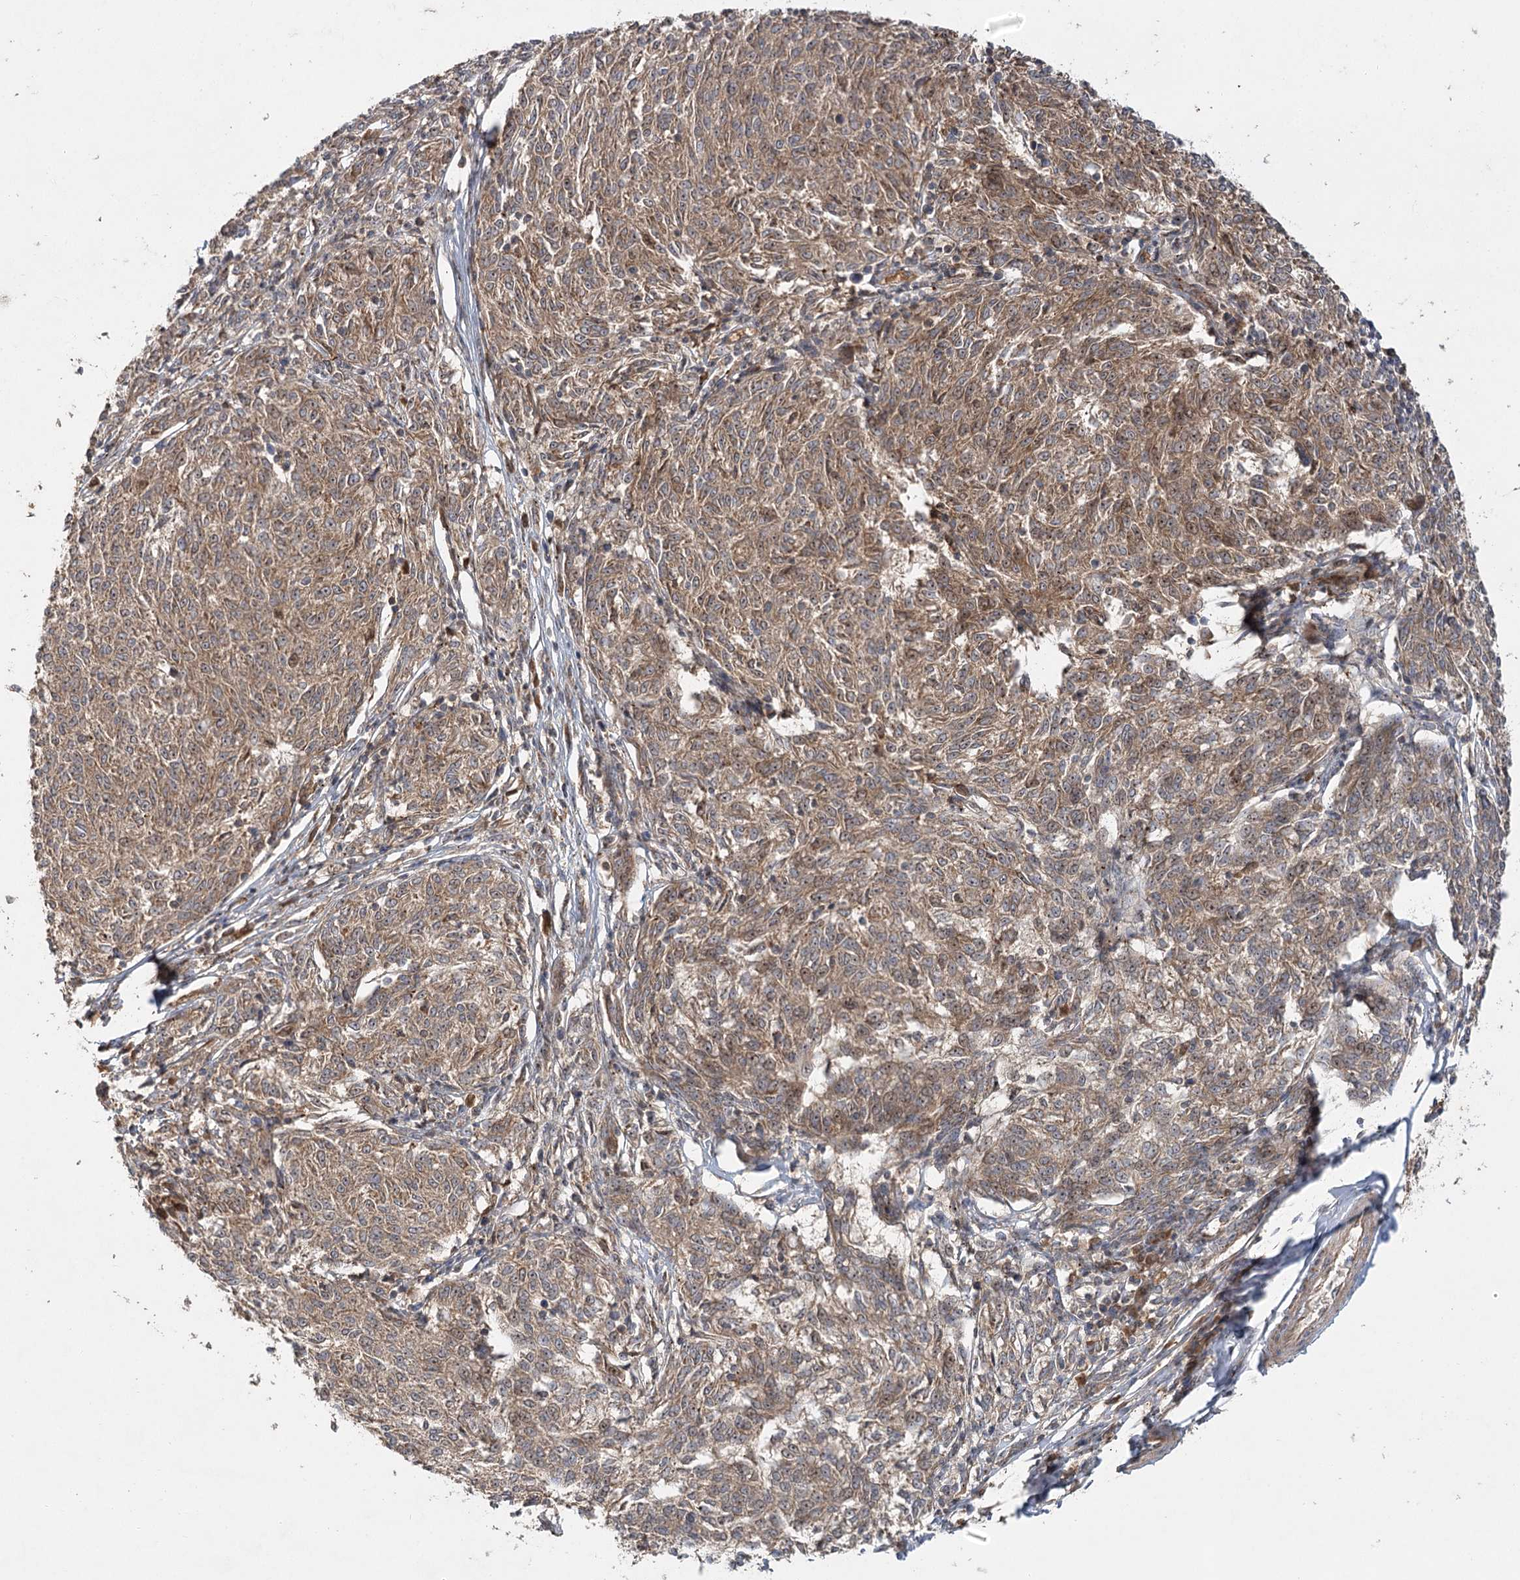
{"staining": {"intensity": "moderate", "quantity": ">75%", "location": "cytoplasmic/membranous,nuclear"}, "tissue": "melanoma", "cell_type": "Tumor cells", "image_type": "cancer", "snomed": [{"axis": "morphology", "description": "Malignant melanoma, NOS"}, {"axis": "topography", "description": "Skin"}], "caption": "DAB immunohistochemical staining of human melanoma exhibits moderate cytoplasmic/membranous and nuclear protein positivity in about >75% of tumor cells.", "gene": "RAPGEF6", "patient": {"sex": "female", "age": 72}}